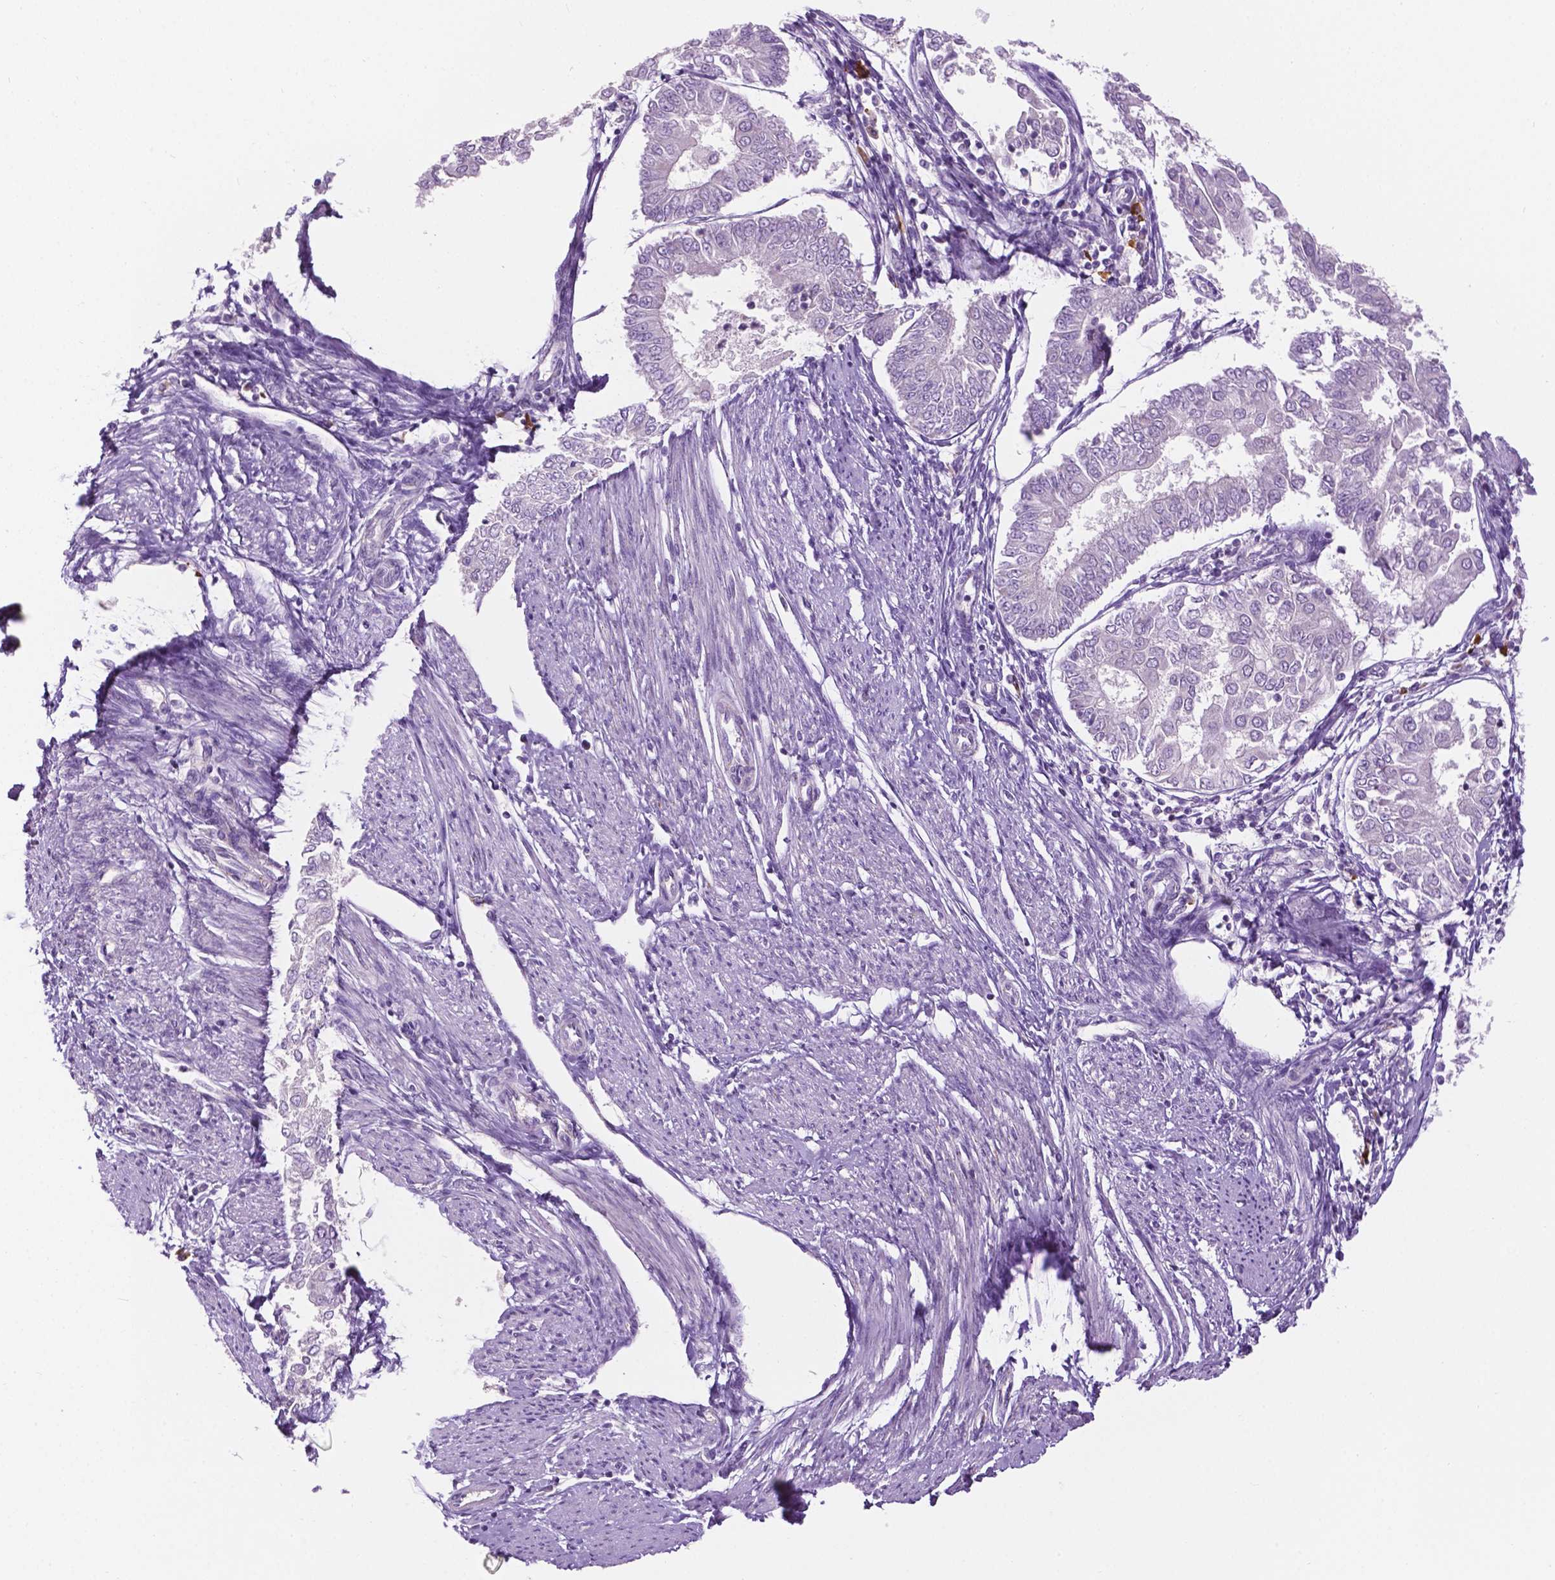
{"staining": {"intensity": "negative", "quantity": "none", "location": "none"}, "tissue": "endometrial cancer", "cell_type": "Tumor cells", "image_type": "cancer", "snomed": [{"axis": "morphology", "description": "Adenocarcinoma, NOS"}, {"axis": "topography", "description": "Endometrium"}], "caption": "Tumor cells are negative for brown protein staining in adenocarcinoma (endometrial).", "gene": "DENND4A", "patient": {"sex": "female", "age": 68}}